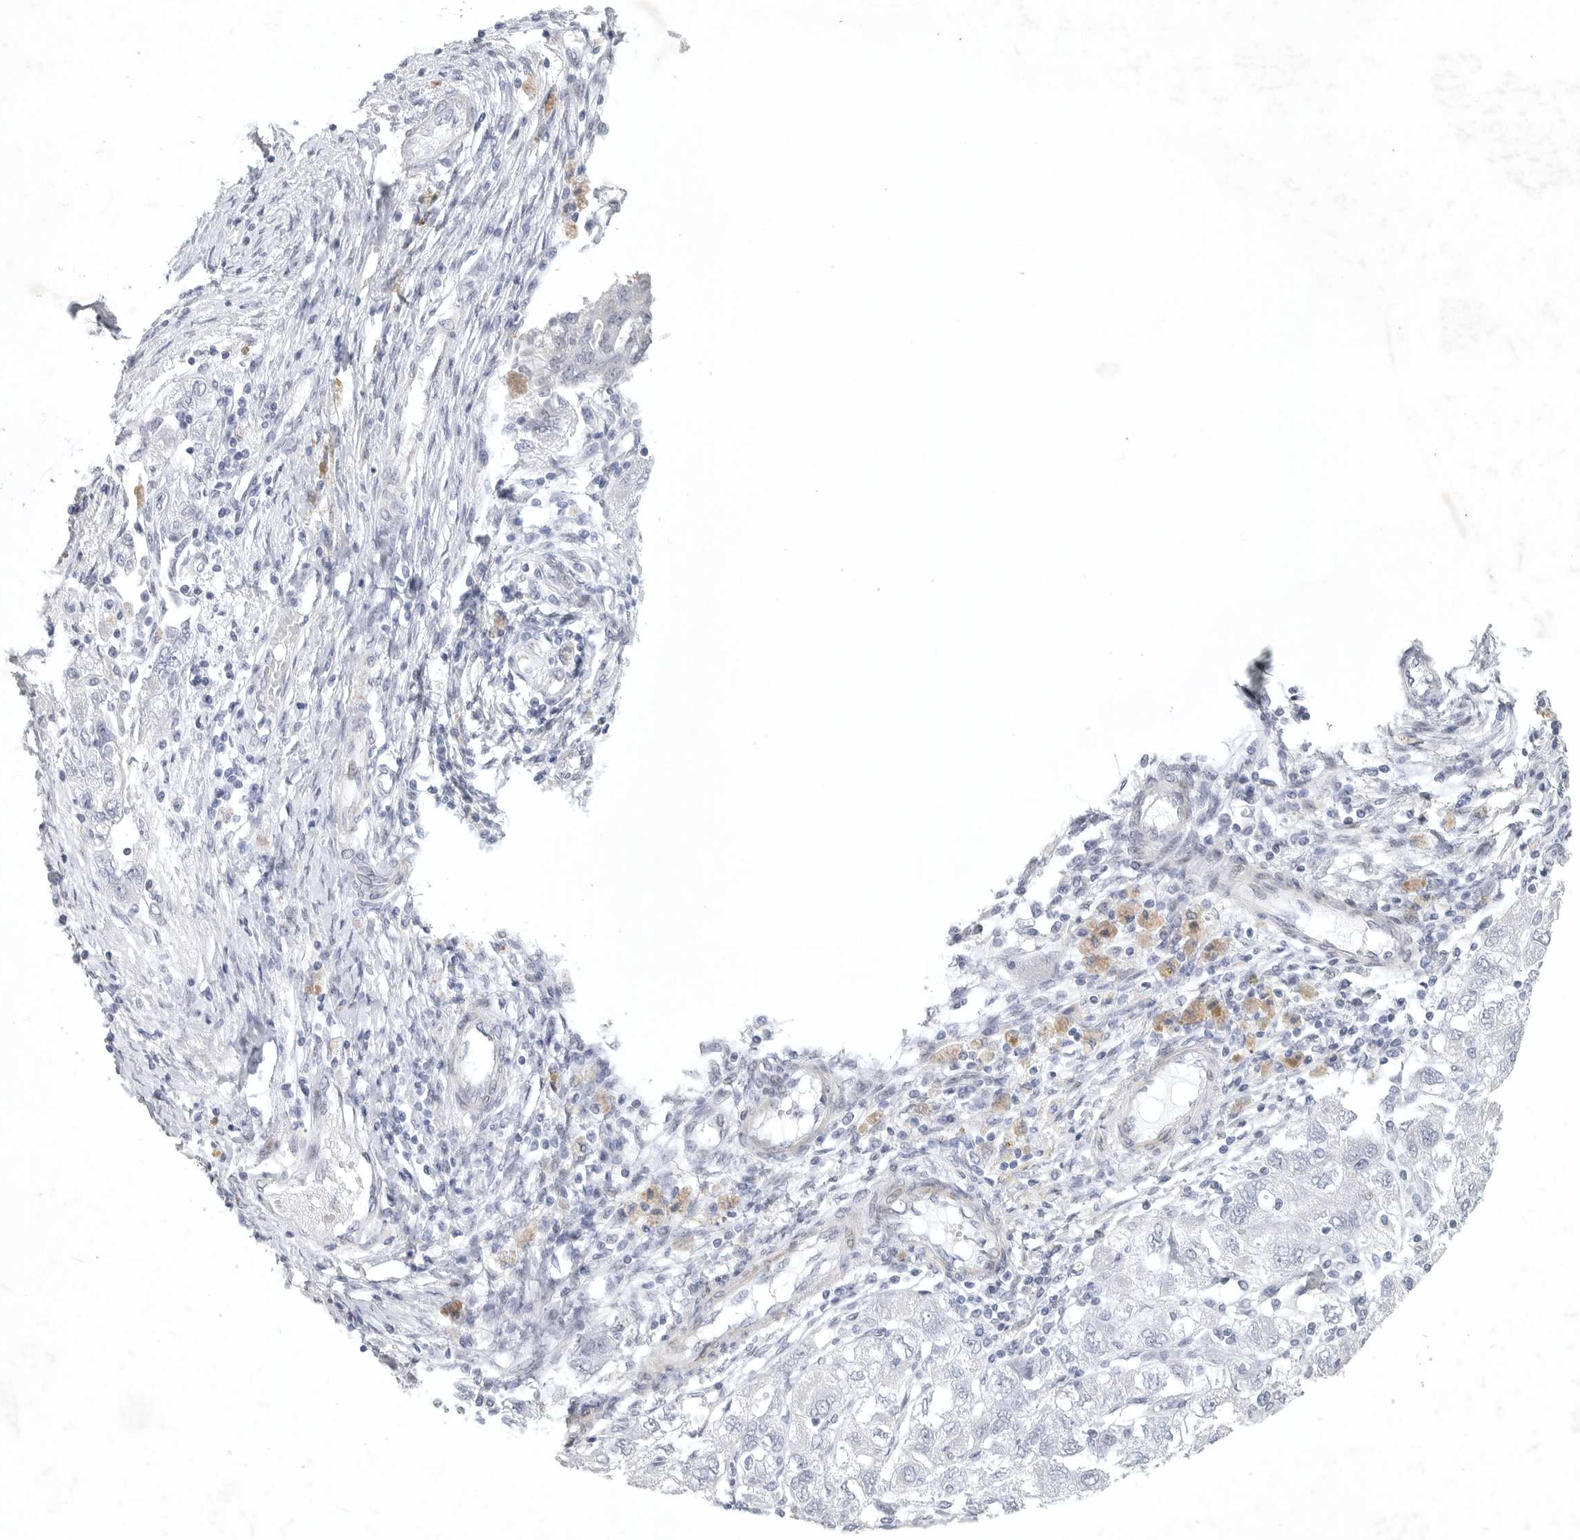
{"staining": {"intensity": "negative", "quantity": "none", "location": "none"}, "tissue": "ovarian cancer", "cell_type": "Tumor cells", "image_type": "cancer", "snomed": [{"axis": "morphology", "description": "Carcinoma, NOS"}, {"axis": "morphology", "description": "Cystadenocarcinoma, serous, NOS"}, {"axis": "topography", "description": "Ovary"}], "caption": "Immunohistochemical staining of ovarian cancer reveals no significant staining in tumor cells.", "gene": "TNR", "patient": {"sex": "female", "age": 69}}